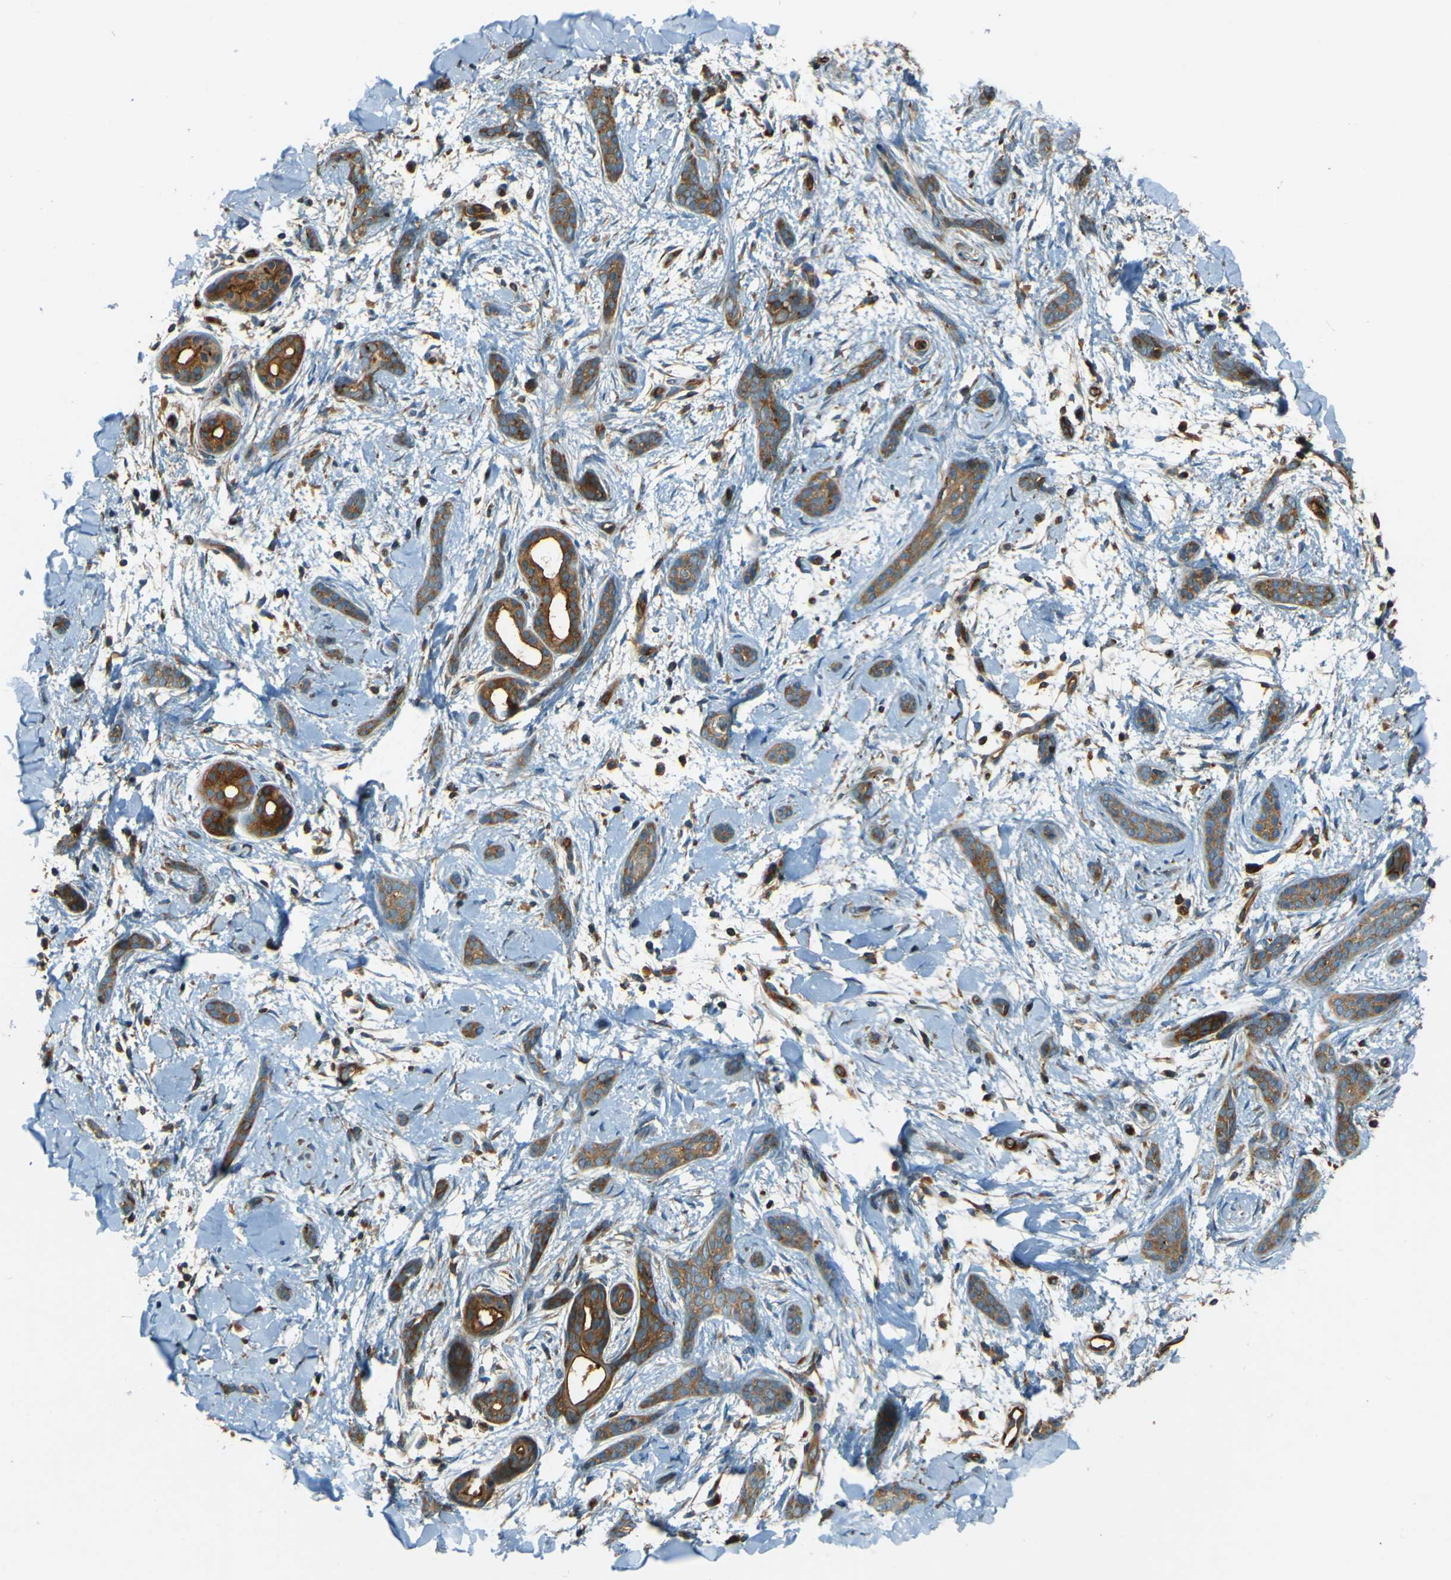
{"staining": {"intensity": "moderate", "quantity": ">75%", "location": "cytoplasmic/membranous"}, "tissue": "skin cancer", "cell_type": "Tumor cells", "image_type": "cancer", "snomed": [{"axis": "morphology", "description": "Basal cell carcinoma"}, {"axis": "morphology", "description": "Adnexal tumor, benign"}, {"axis": "topography", "description": "Skin"}], "caption": "A medium amount of moderate cytoplasmic/membranous expression is seen in about >75% of tumor cells in skin cancer (benign adnexal tumor) tissue.", "gene": "DNAJC5", "patient": {"sex": "female", "age": 42}}